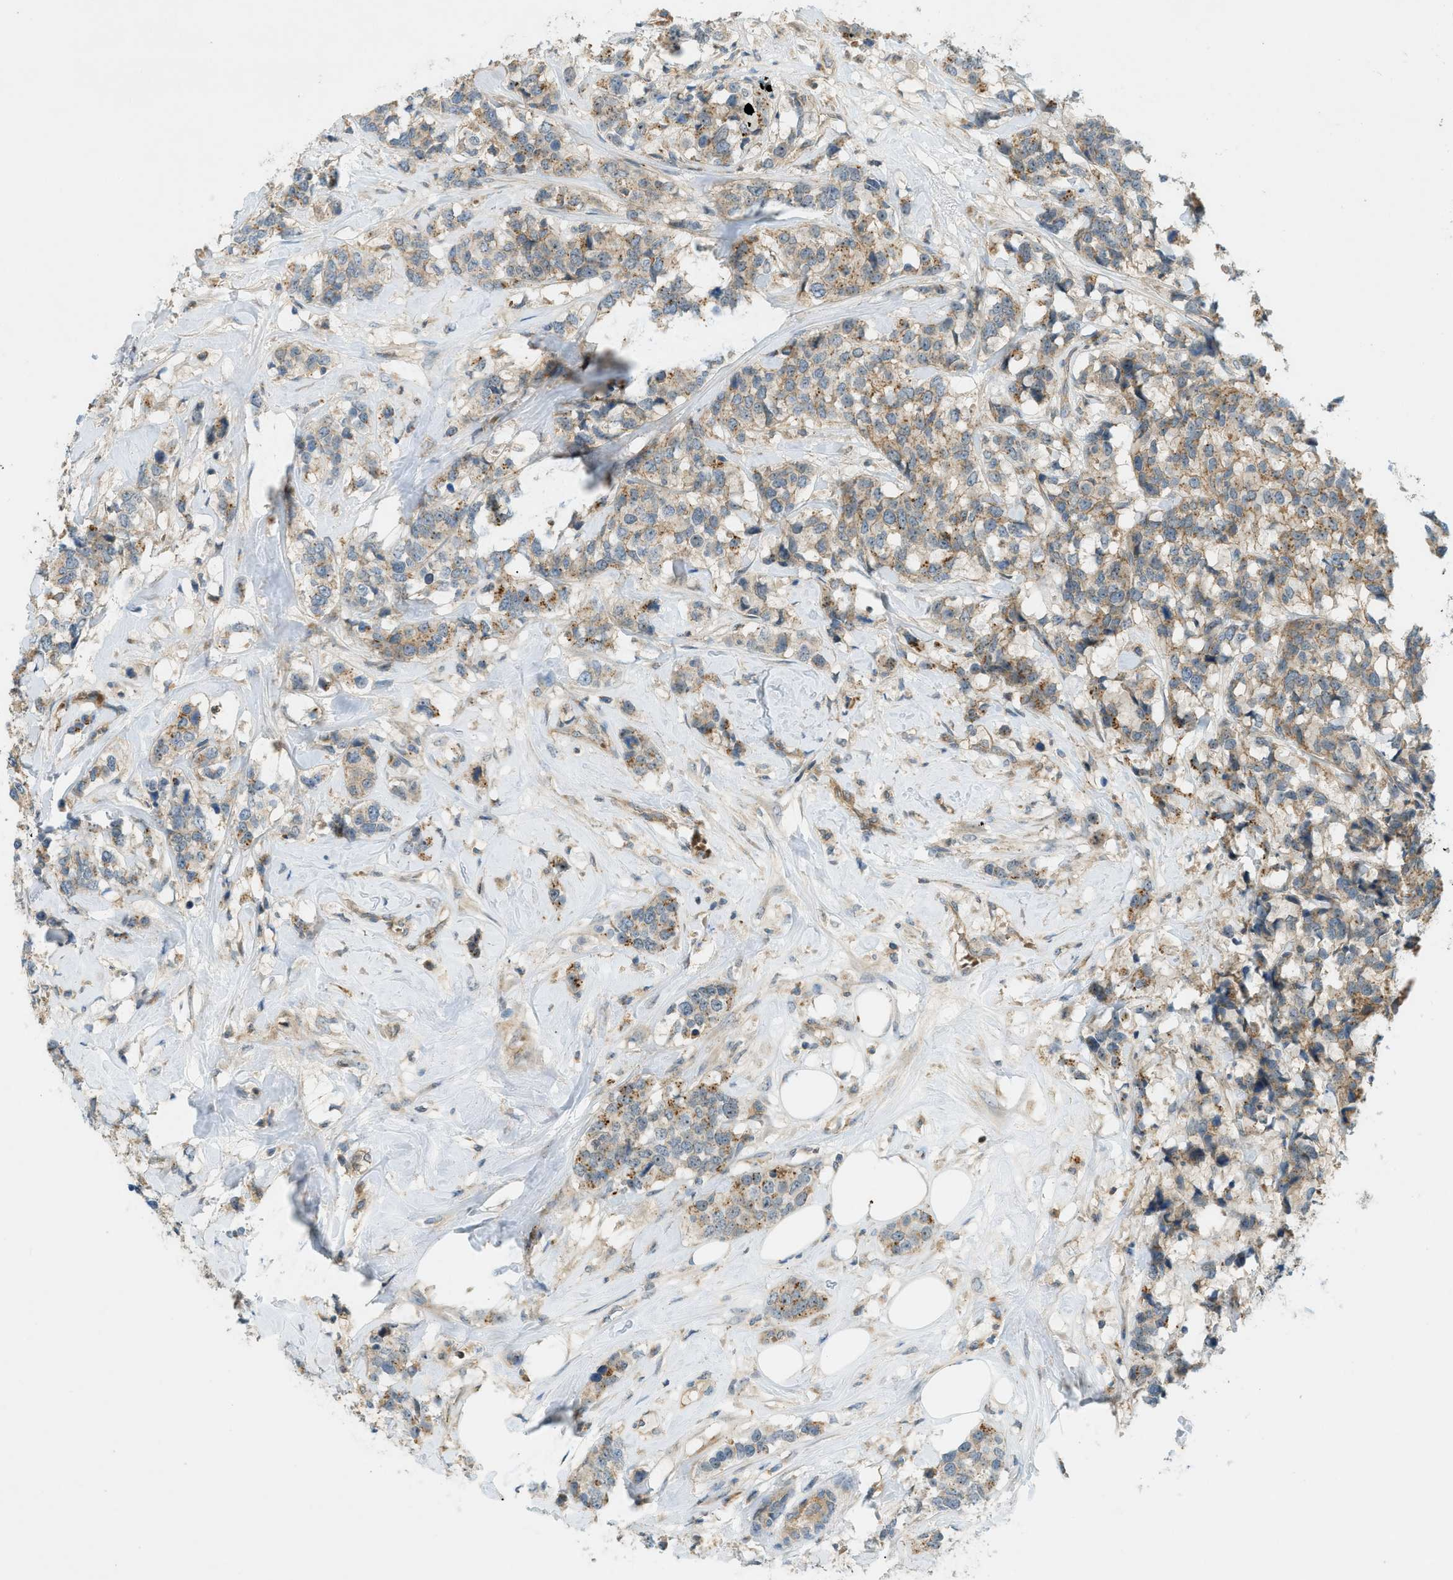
{"staining": {"intensity": "moderate", "quantity": "25%-75%", "location": "cytoplasmic/membranous"}, "tissue": "breast cancer", "cell_type": "Tumor cells", "image_type": "cancer", "snomed": [{"axis": "morphology", "description": "Lobular carcinoma"}, {"axis": "topography", "description": "Breast"}], "caption": "Protein expression analysis of human breast lobular carcinoma reveals moderate cytoplasmic/membranous expression in about 25%-75% of tumor cells. Using DAB (brown) and hematoxylin (blue) stains, captured at high magnification using brightfield microscopy.", "gene": "GRK6", "patient": {"sex": "female", "age": 59}}